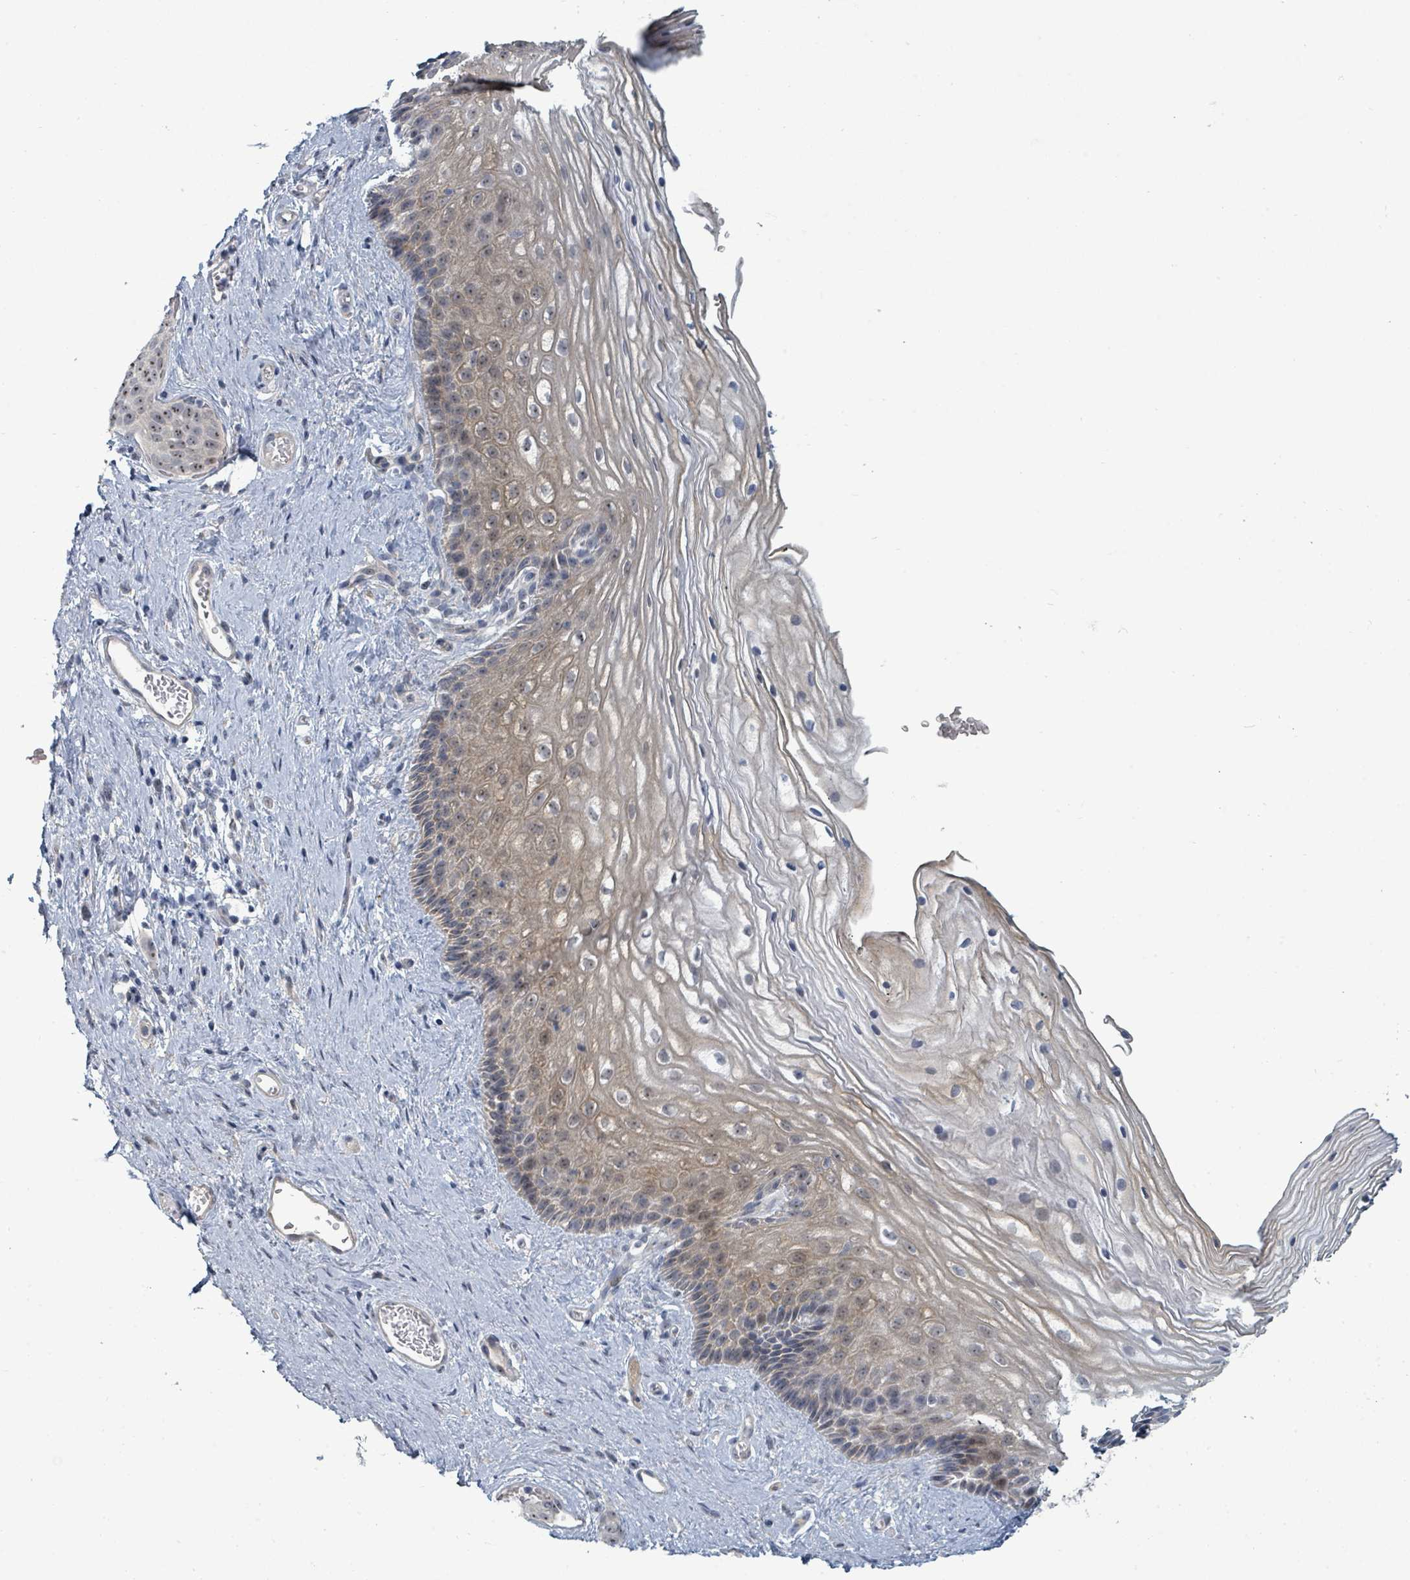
{"staining": {"intensity": "weak", "quantity": "<25%", "location": "cytoplasmic/membranous"}, "tissue": "vagina", "cell_type": "Squamous epithelial cells", "image_type": "normal", "snomed": [{"axis": "morphology", "description": "Normal tissue, NOS"}, {"axis": "topography", "description": "Vagina"}], "caption": "DAB (3,3'-diaminobenzidine) immunohistochemical staining of unremarkable human vagina shows no significant positivity in squamous epithelial cells. Brightfield microscopy of IHC stained with DAB (brown) and hematoxylin (blue), captured at high magnification.", "gene": "TRDMT1", "patient": {"sex": "female", "age": 47}}